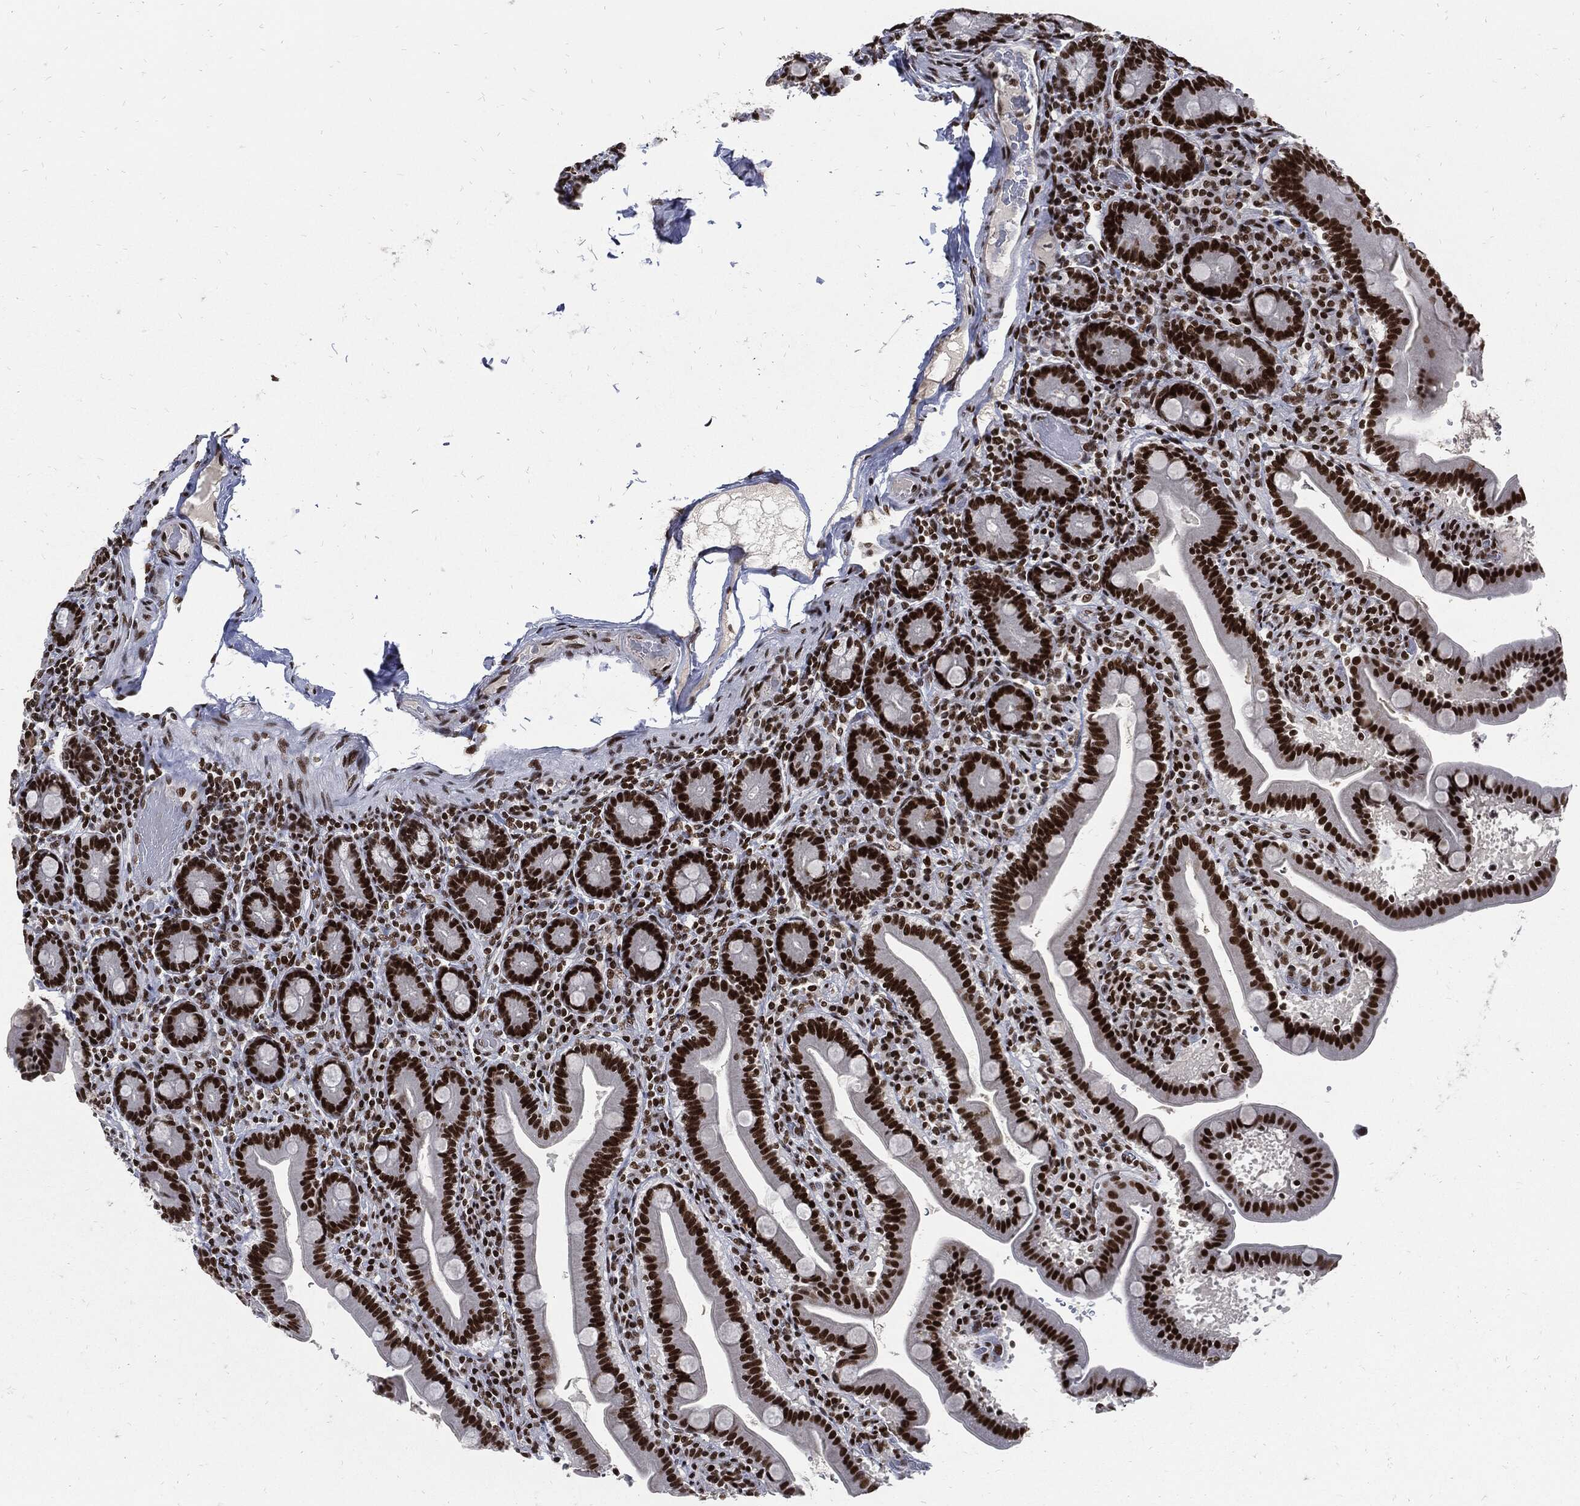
{"staining": {"intensity": "strong", "quantity": ">75%", "location": "nuclear"}, "tissue": "small intestine", "cell_type": "Glandular cells", "image_type": "normal", "snomed": [{"axis": "morphology", "description": "Normal tissue, NOS"}, {"axis": "topography", "description": "Small intestine"}], "caption": "Strong nuclear expression is appreciated in about >75% of glandular cells in normal small intestine. The protein of interest is stained brown, and the nuclei are stained in blue (DAB IHC with brightfield microscopy, high magnification).", "gene": "TERF2", "patient": {"sex": "male", "age": 66}}